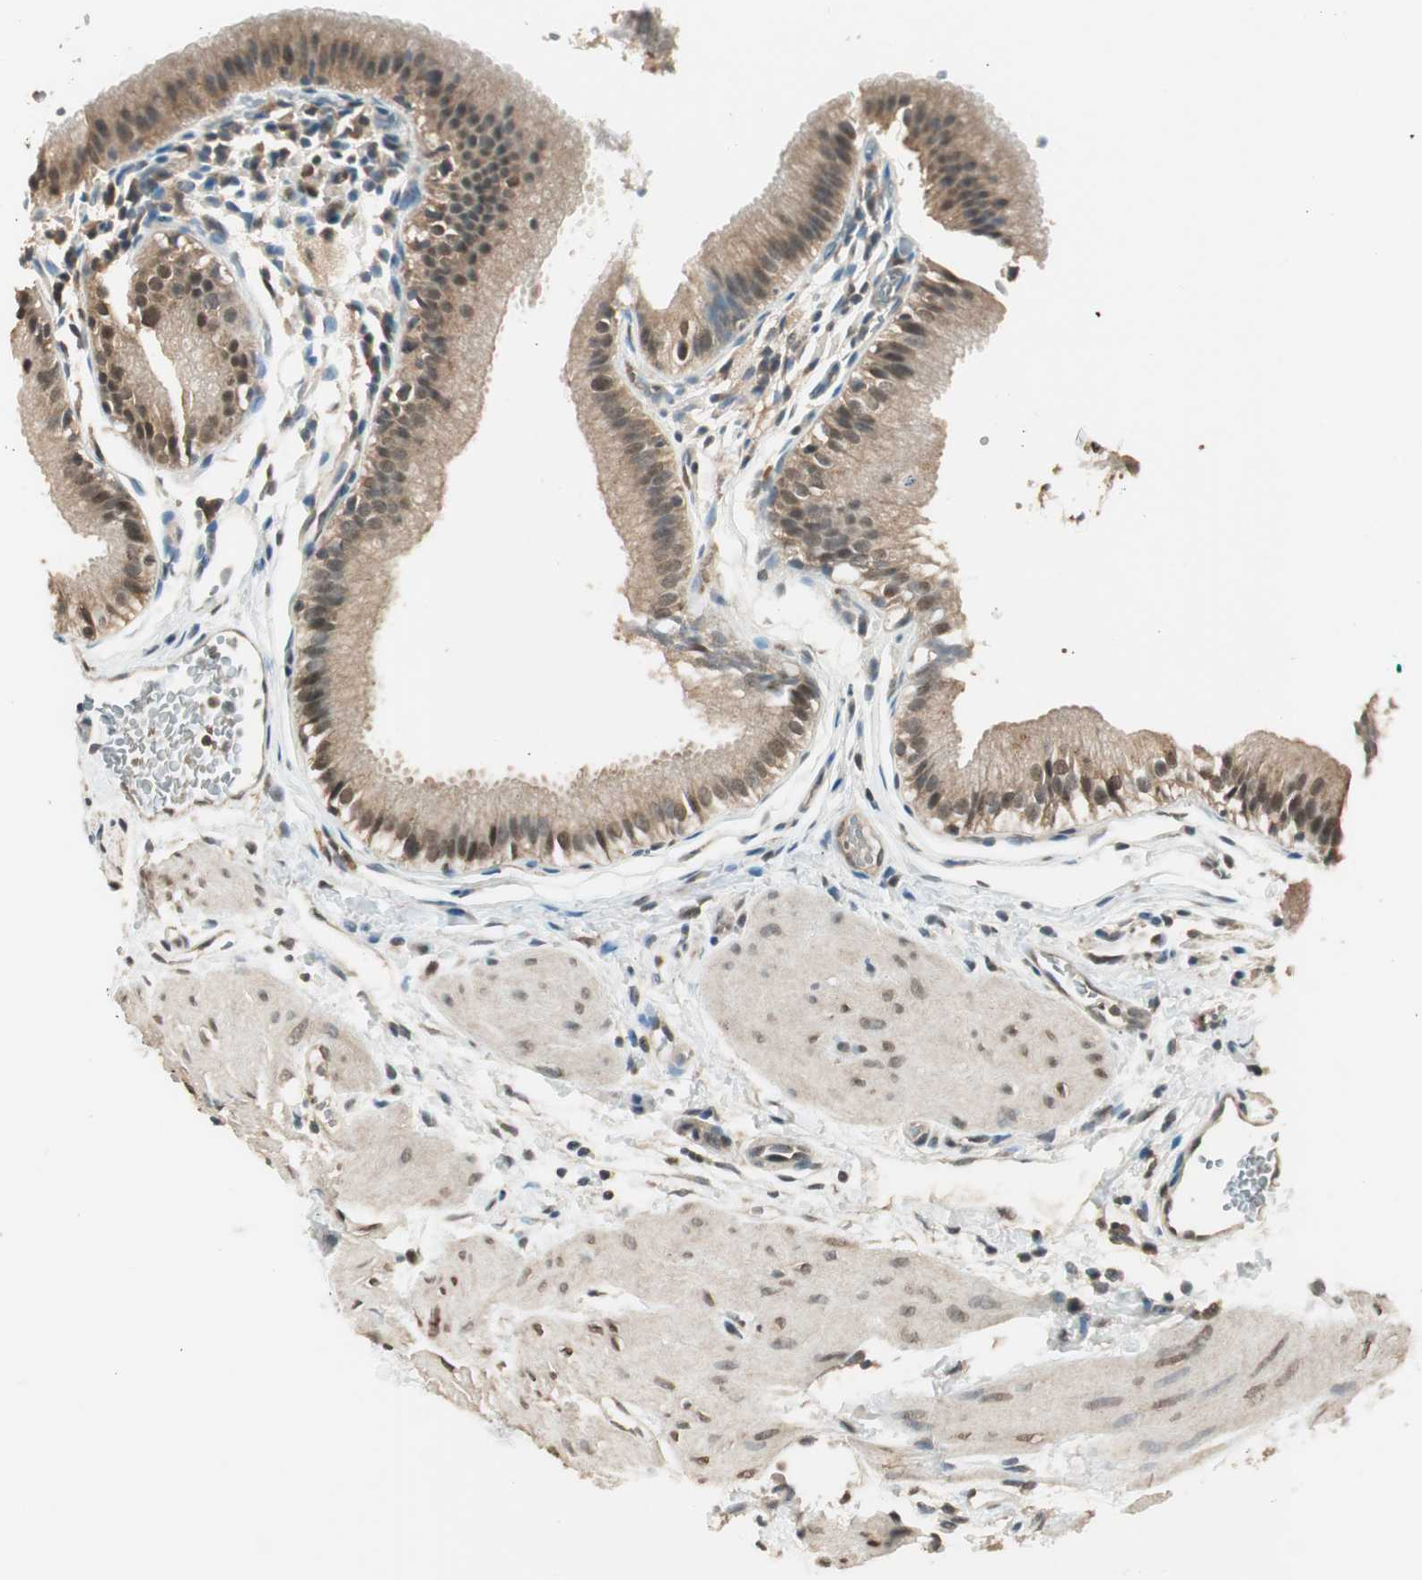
{"staining": {"intensity": "moderate", "quantity": ">75%", "location": "cytoplasmic/membranous"}, "tissue": "gallbladder", "cell_type": "Glandular cells", "image_type": "normal", "snomed": [{"axis": "morphology", "description": "Normal tissue, NOS"}, {"axis": "topography", "description": "Gallbladder"}], "caption": "DAB immunohistochemical staining of unremarkable gallbladder displays moderate cytoplasmic/membranous protein expression in about >75% of glandular cells.", "gene": "USP5", "patient": {"sex": "female", "age": 26}}